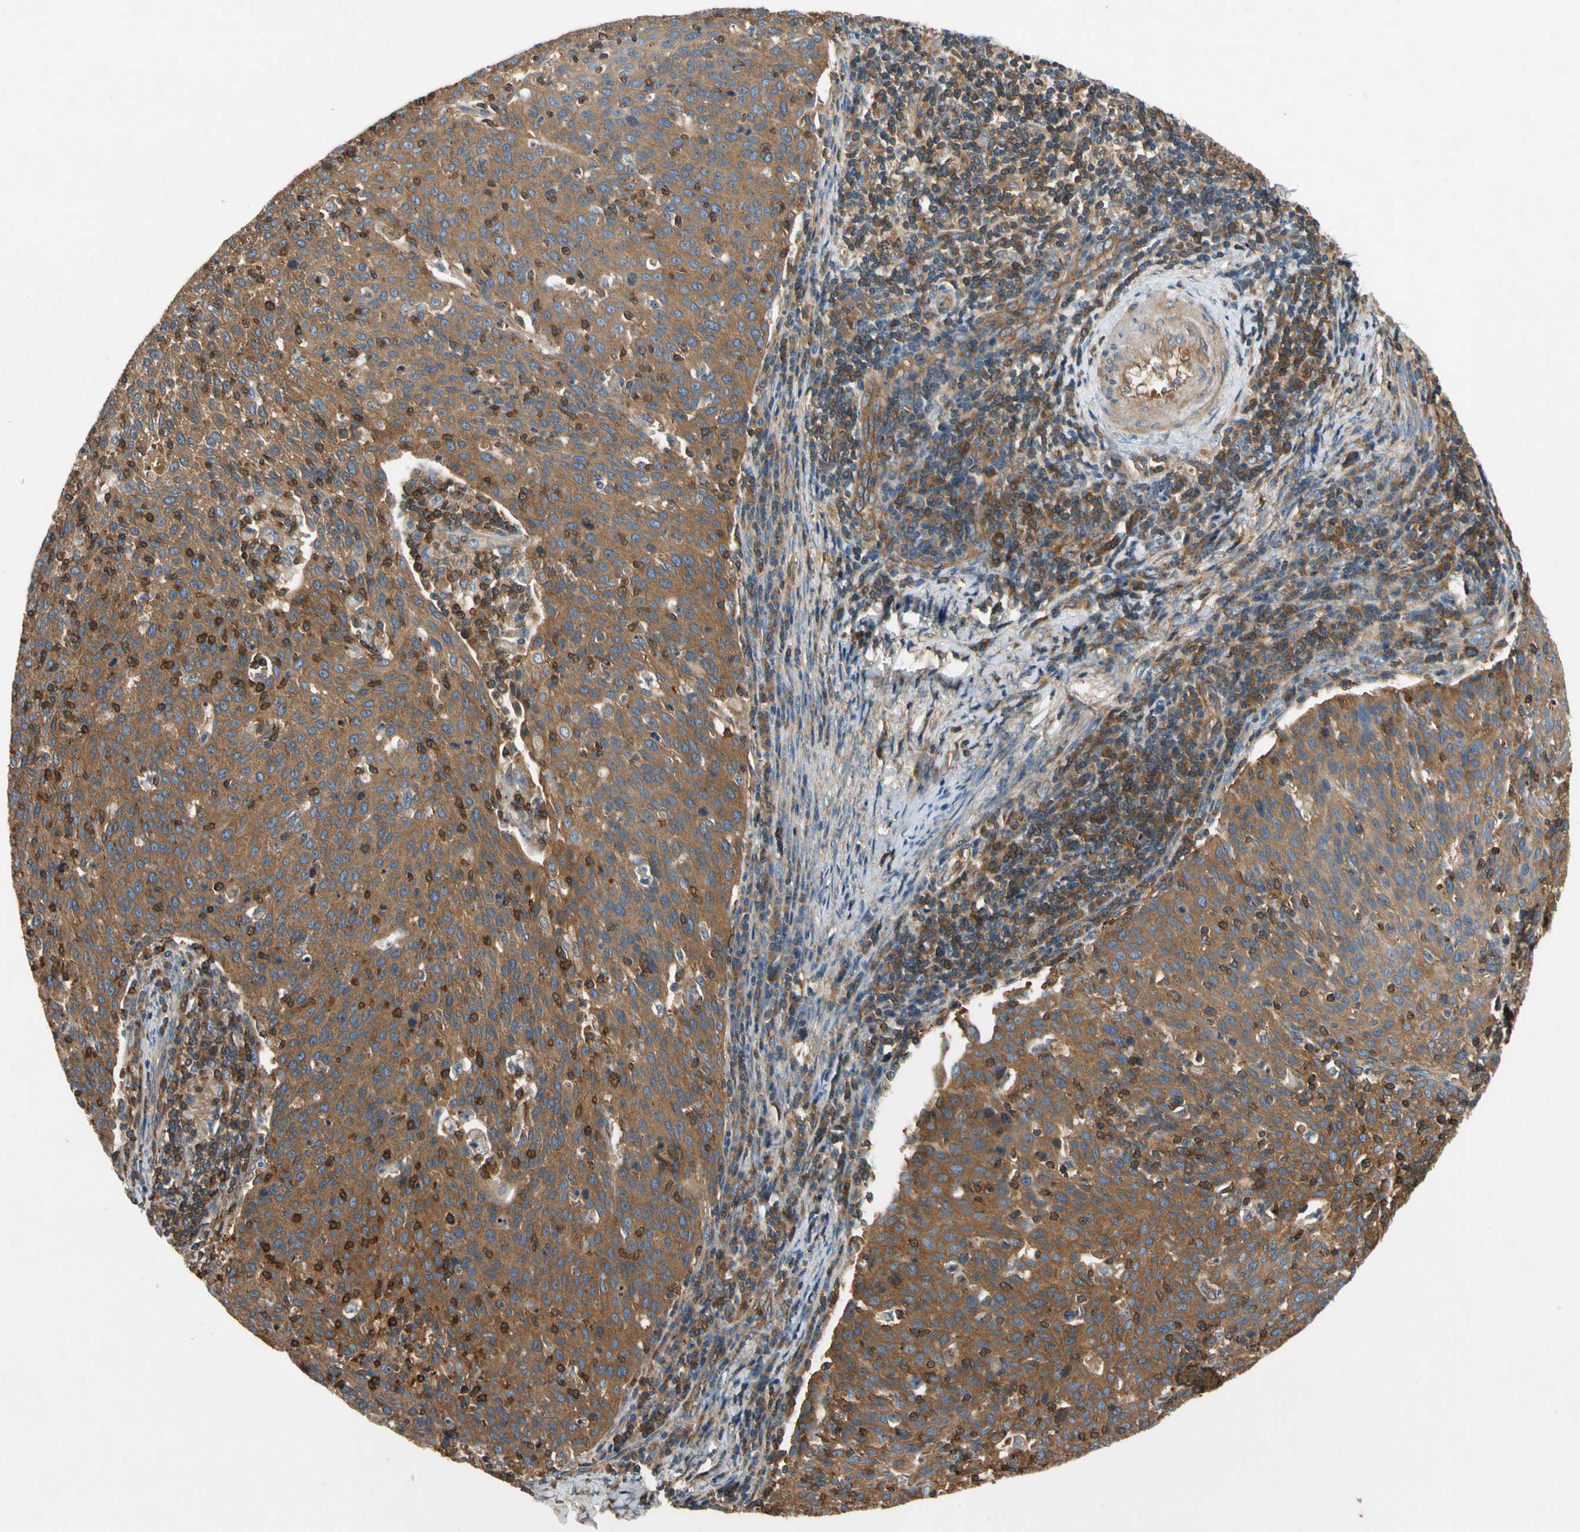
{"staining": {"intensity": "moderate", "quantity": ">75%", "location": "cytoplasmic/membranous"}, "tissue": "cervical cancer", "cell_type": "Tumor cells", "image_type": "cancer", "snomed": [{"axis": "morphology", "description": "Squamous cell carcinoma, NOS"}, {"axis": "topography", "description": "Cervix"}], "caption": "The immunohistochemical stain labels moderate cytoplasmic/membranous staining in tumor cells of cervical cancer (squamous cell carcinoma) tissue.", "gene": "TCP11L1", "patient": {"sex": "female", "age": 38}}